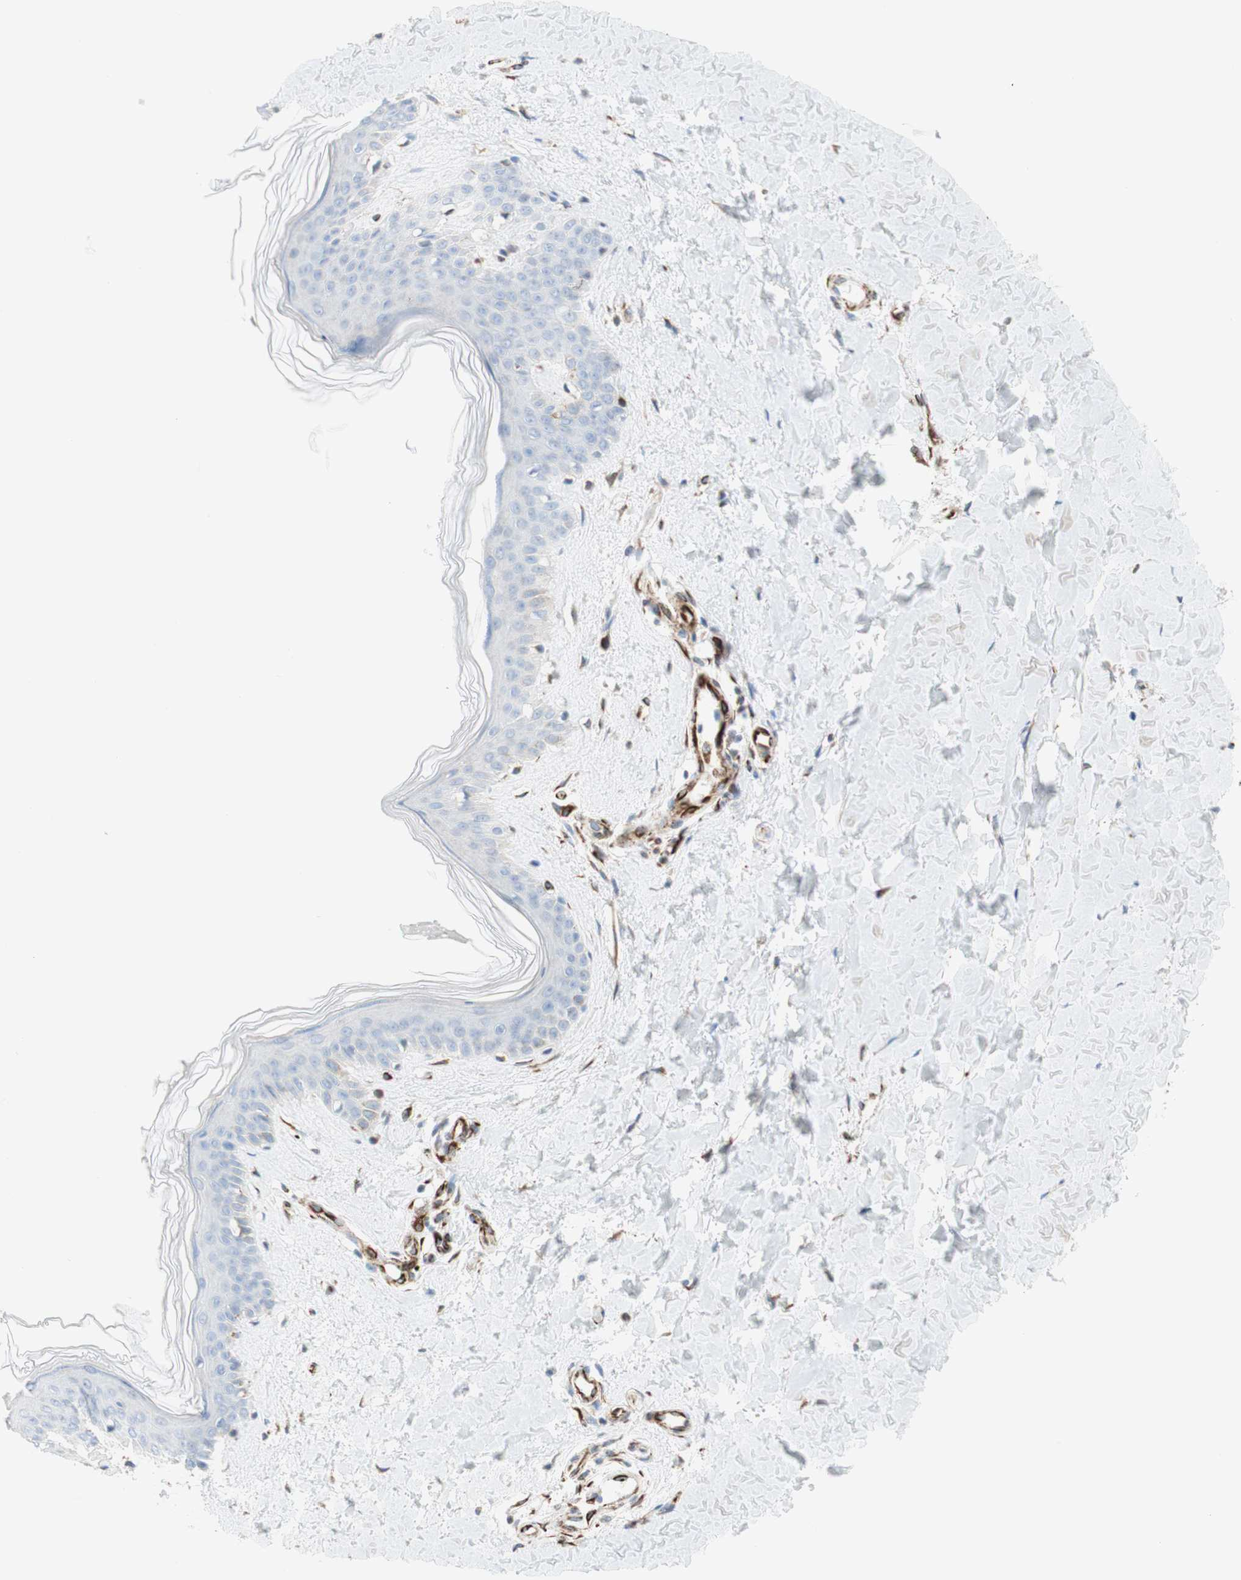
{"staining": {"intensity": "negative", "quantity": "none", "location": "none"}, "tissue": "skin", "cell_type": "Fibroblasts", "image_type": "normal", "snomed": [{"axis": "morphology", "description": "Normal tissue, NOS"}, {"axis": "topography", "description": "Skin"}], "caption": "Immunohistochemistry (IHC) of normal skin displays no positivity in fibroblasts. (Immunohistochemistry (IHC), brightfield microscopy, high magnification).", "gene": "POU2AF1", "patient": {"sex": "female", "age": 41}}